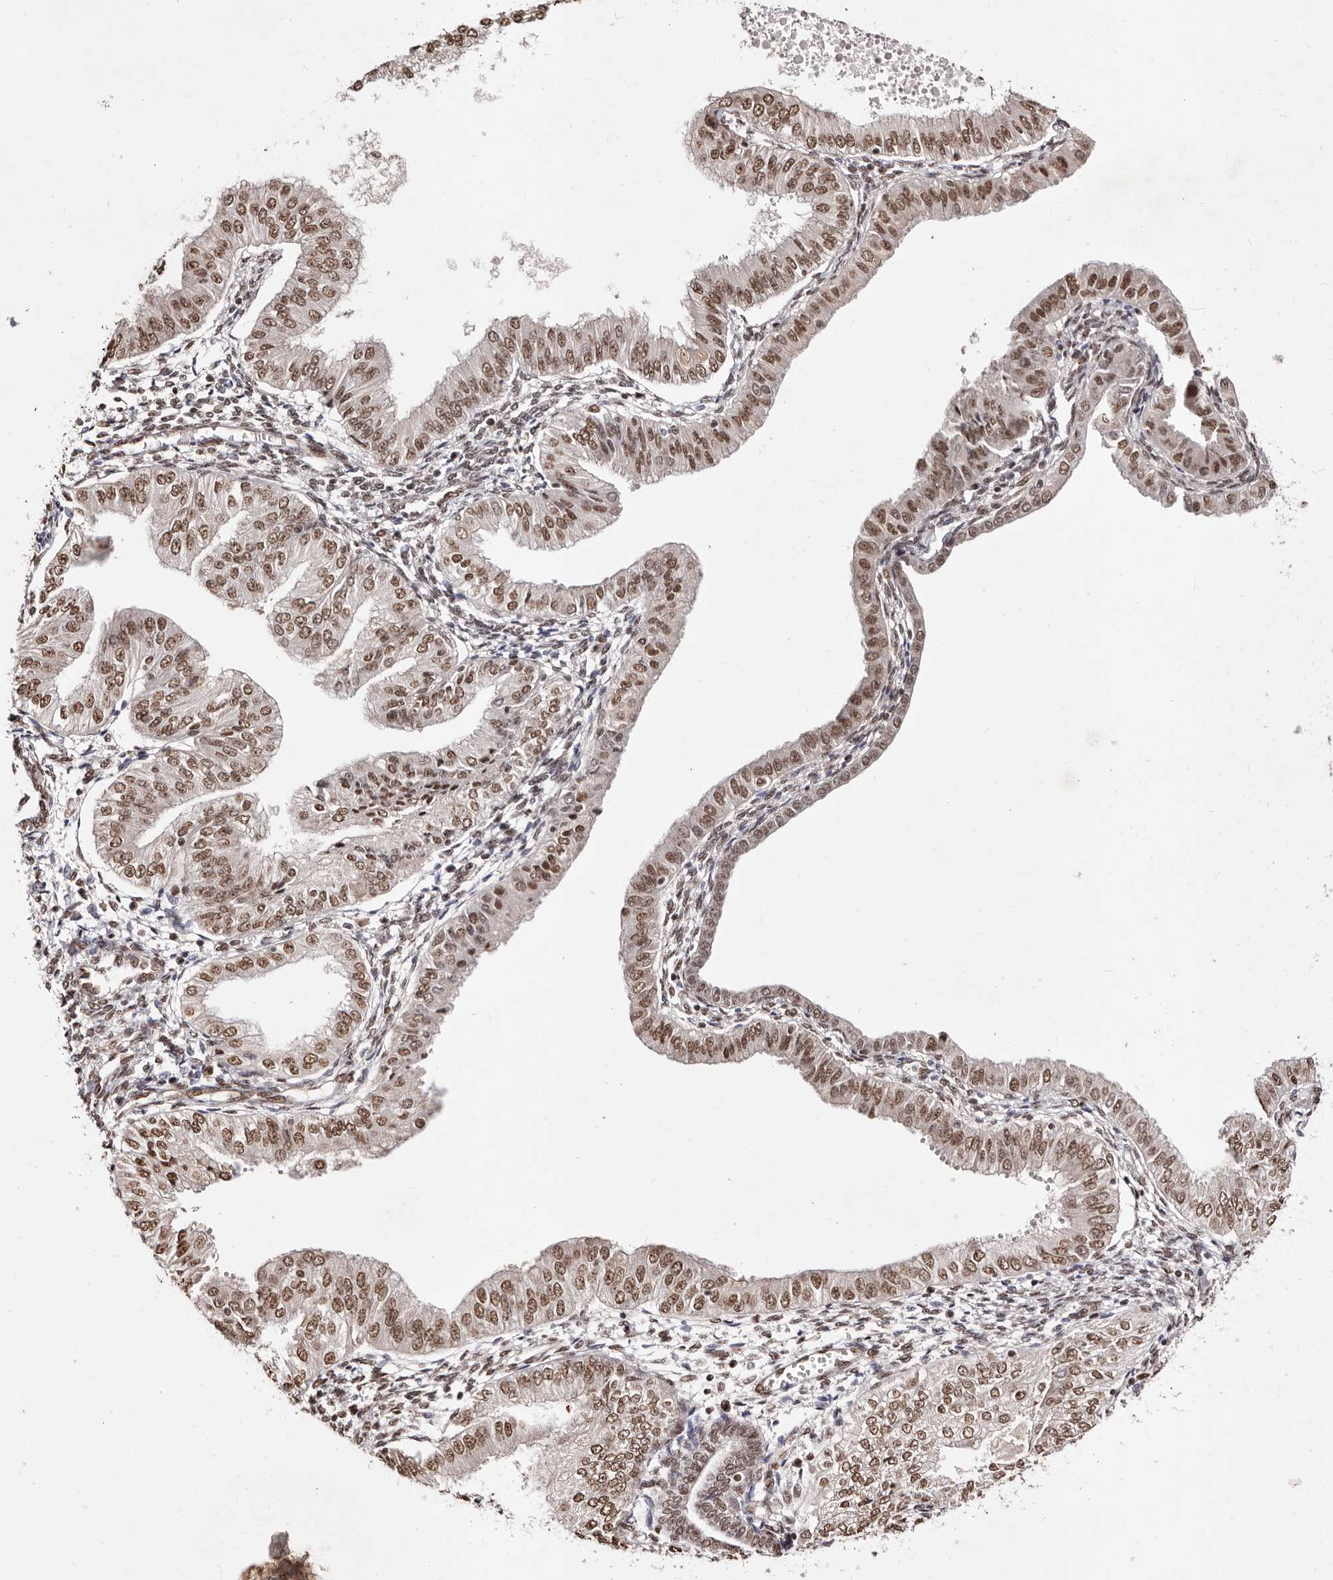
{"staining": {"intensity": "moderate", "quantity": ">75%", "location": "nuclear"}, "tissue": "endometrial cancer", "cell_type": "Tumor cells", "image_type": "cancer", "snomed": [{"axis": "morphology", "description": "Normal tissue, NOS"}, {"axis": "morphology", "description": "Adenocarcinoma, NOS"}, {"axis": "topography", "description": "Endometrium"}], "caption": "Protein expression analysis of human adenocarcinoma (endometrial) reveals moderate nuclear staining in approximately >75% of tumor cells.", "gene": "BICRAL", "patient": {"sex": "female", "age": 53}}